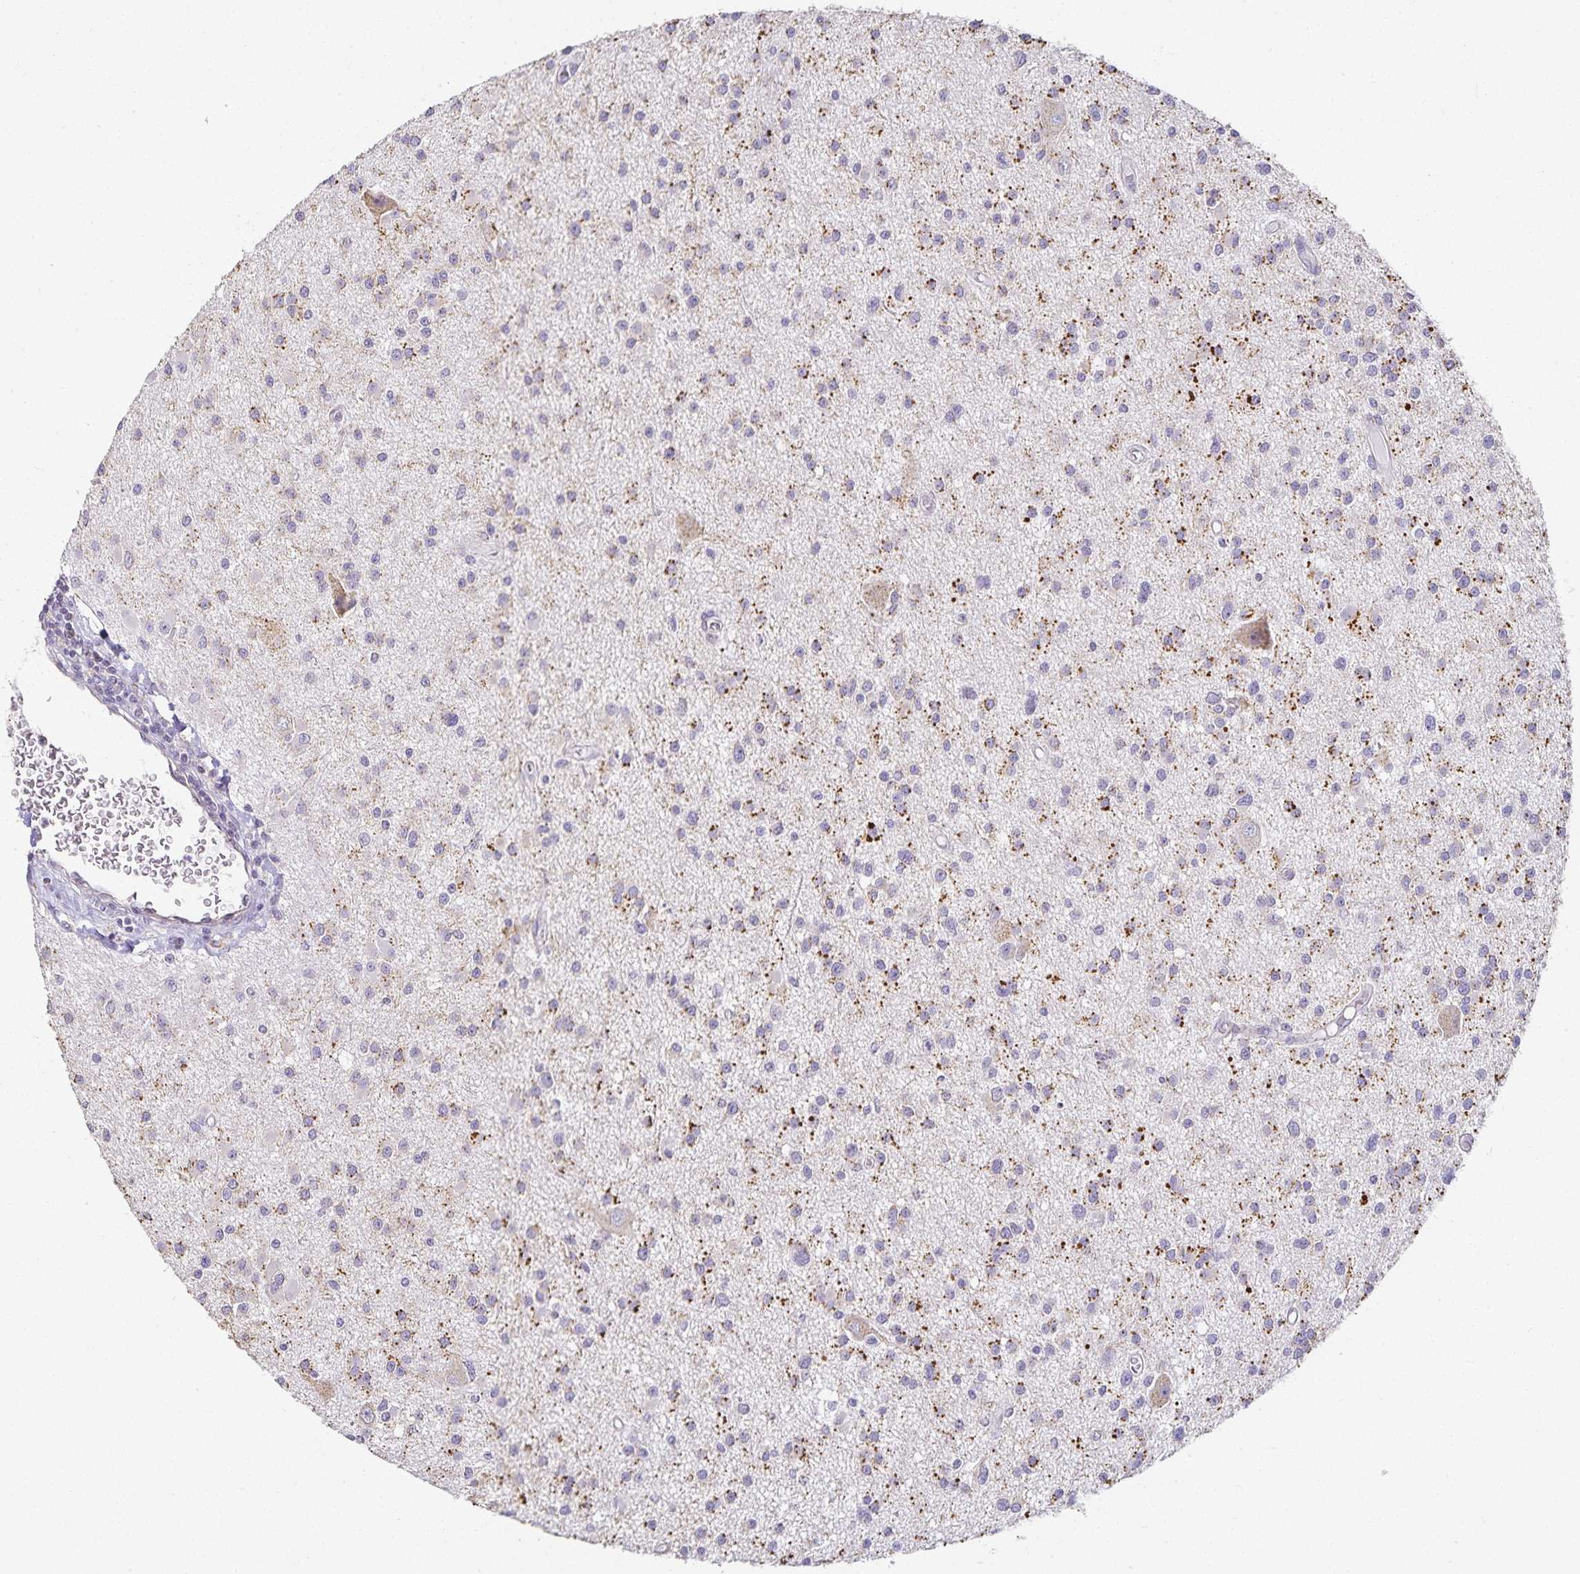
{"staining": {"intensity": "negative", "quantity": "none", "location": "none"}, "tissue": "glioma", "cell_type": "Tumor cells", "image_type": "cancer", "snomed": [{"axis": "morphology", "description": "Glioma, malignant, High grade"}, {"axis": "topography", "description": "Brain"}], "caption": "Immunohistochemistry (IHC) image of human glioma stained for a protein (brown), which demonstrates no staining in tumor cells.", "gene": "GP2", "patient": {"sex": "male", "age": 54}}